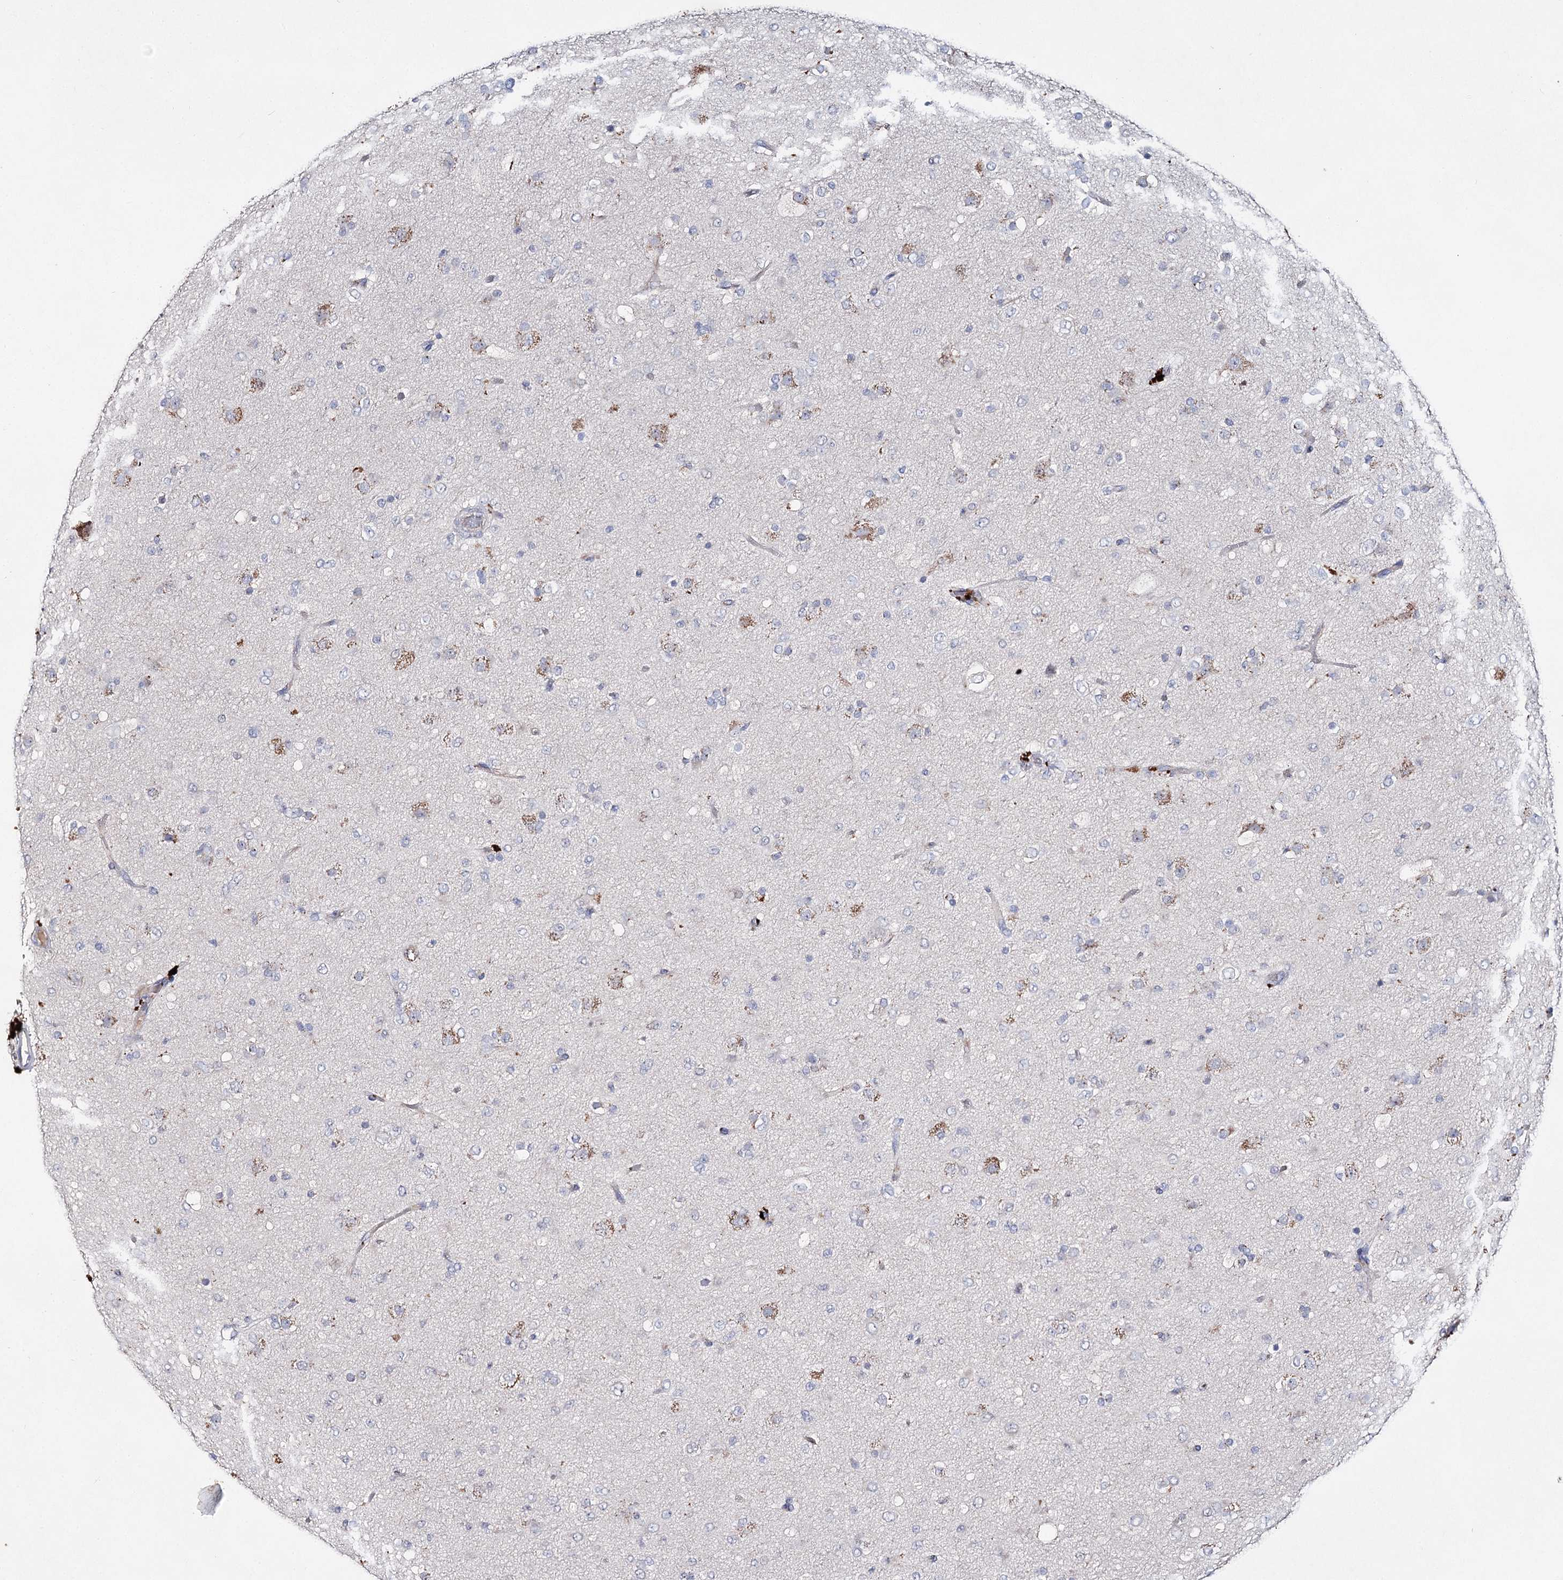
{"staining": {"intensity": "negative", "quantity": "none", "location": "none"}, "tissue": "glioma", "cell_type": "Tumor cells", "image_type": "cancer", "snomed": [{"axis": "morphology", "description": "Glioma, malignant, Low grade"}, {"axis": "topography", "description": "Brain"}], "caption": "This photomicrograph is of glioma stained with immunohistochemistry to label a protein in brown with the nuclei are counter-stained blue. There is no positivity in tumor cells.", "gene": "IL1RAP", "patient": {"sex": "male", "age": 65}}